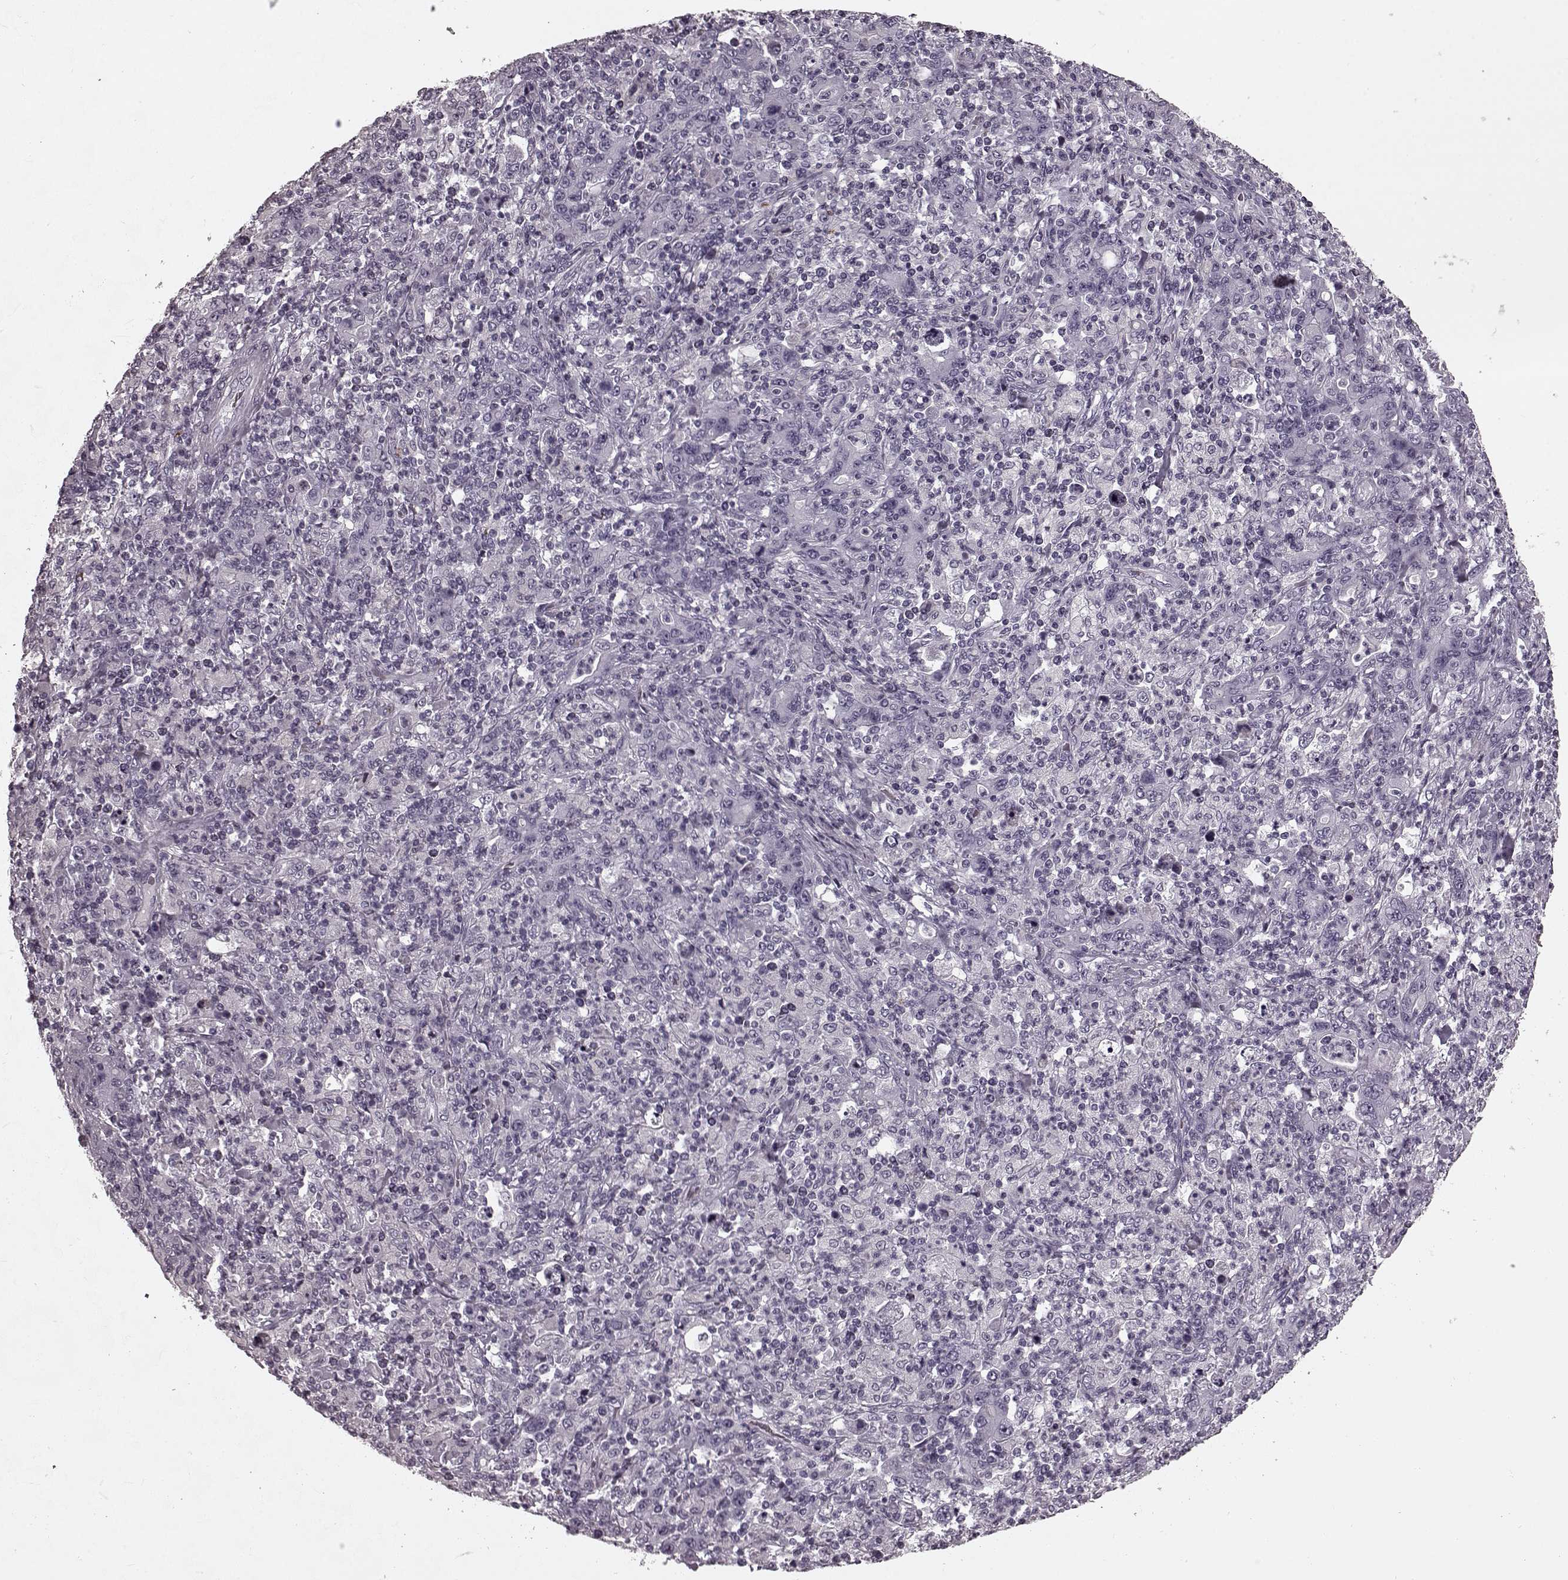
{"staining": {"intensity": "negative", "quantity": "none", "location": "none"}, "tissue": "stomach cancer", "cell_type": "Tumor cells", "image_type": "cancer", "snomed": [{"axis": "morphology", "description": "Adenocarcinoma, NOS"}, {"axis": "topography", "description": "Stomach, upper"}], "caption": "Adenocarcinoma (stomach) stained for a protein using immunohistochemistry reveals no staining tumor cells.", "gene": "CST7", "patient": {"sex": "male", "age": 69}}